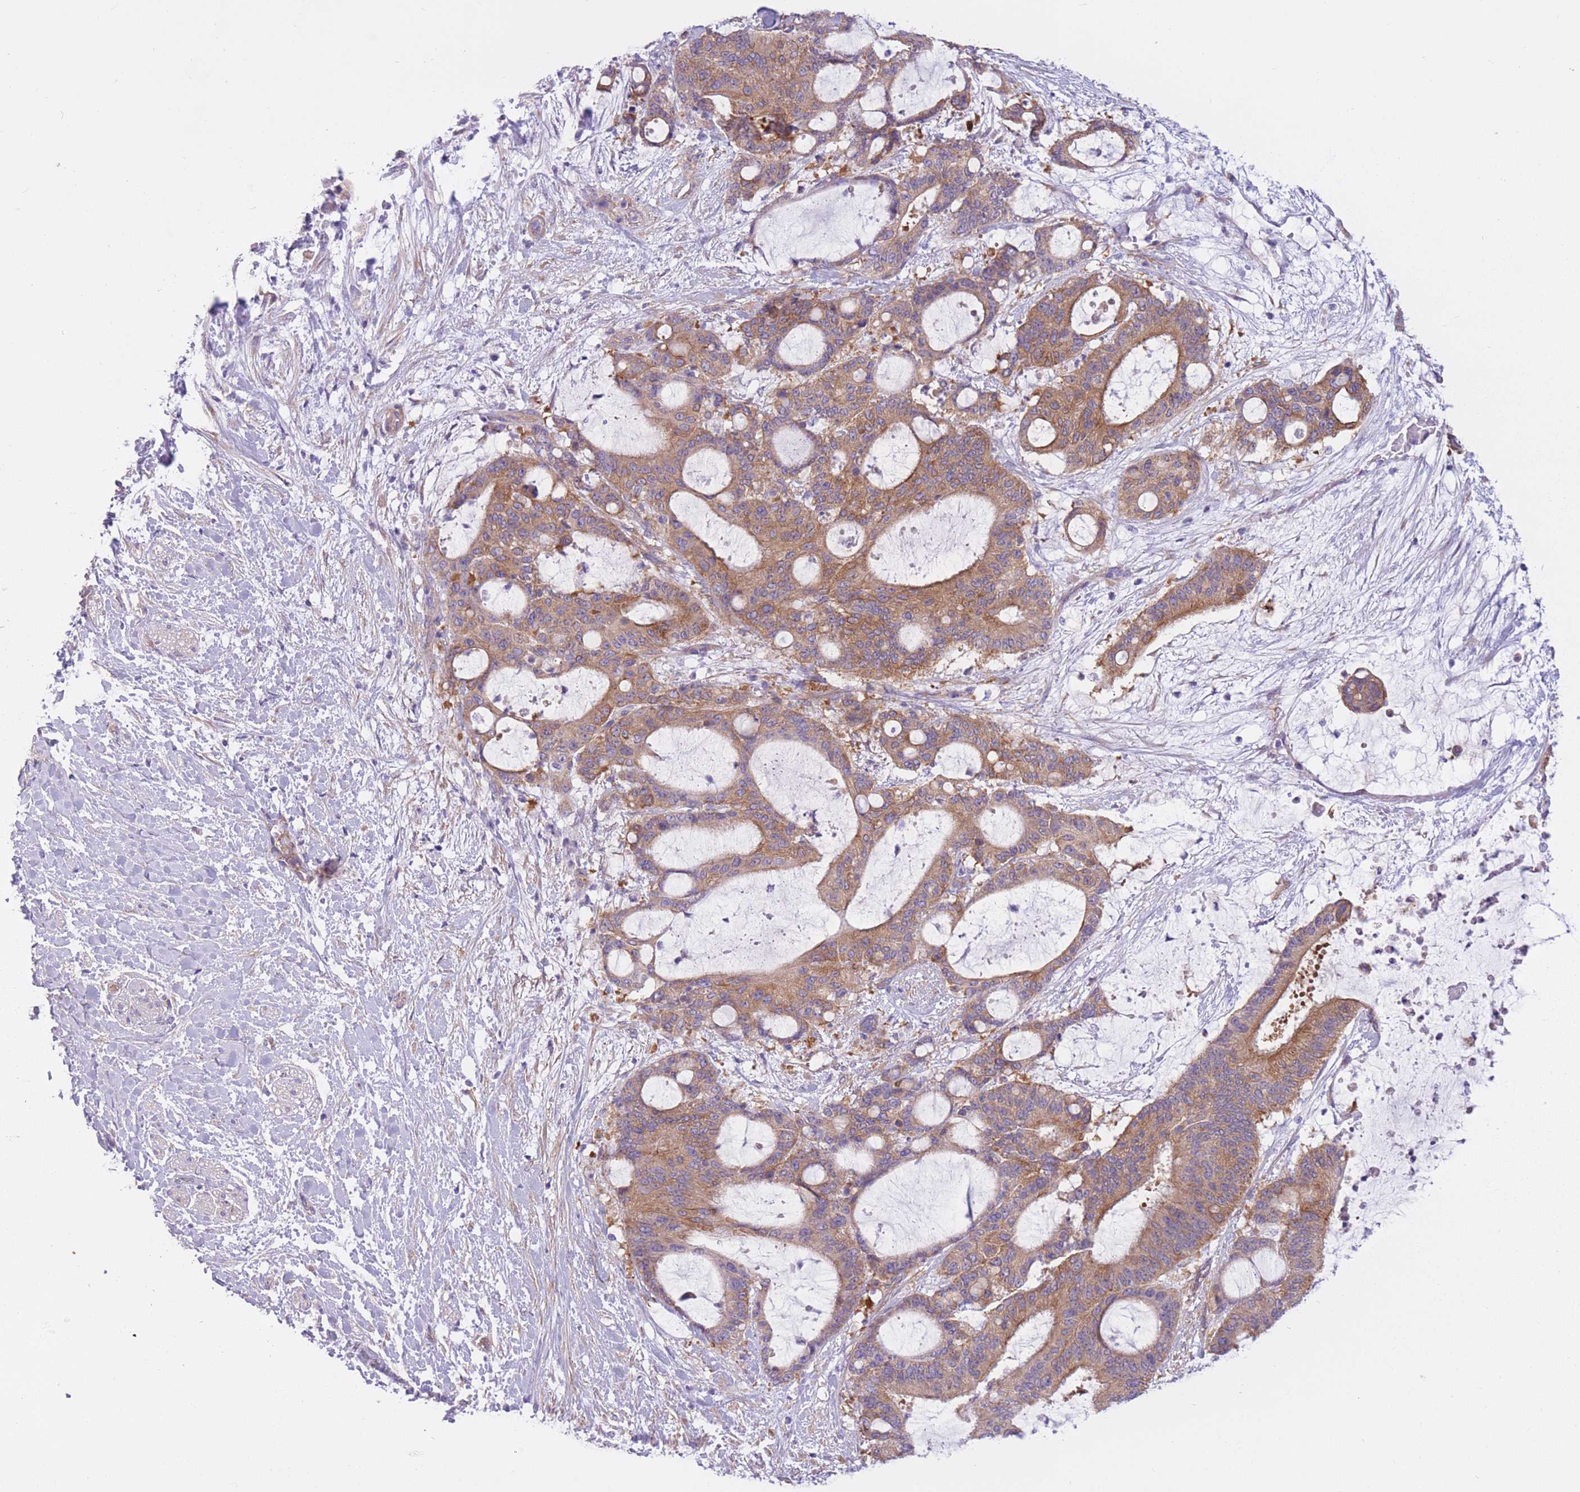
{"staining": {"intensity": "moderate", "quantity": ">75%", "location": "cytoplasmic/membranous"}, "tissue": "liver cancer", "cell_type": "Tumor cells", "image_type": "cancer", "snomed": [{"axis": "morphology", "description": "Normal tissue, NOS"}, {"axis": "morphology", "description": "Cholangiocarcinoma"}, {"axis": "topography", "description": "Liver"}, {"axis": "topography", "description": "Peripheral nerve tissue"}], "caption": "Immunohistochemical staining of human liver cancer exhibits moderate cytoplasmic/membranous protein expression in about >75% of tumor cells.", "gene": "SERPINB3", "patient": {"sex": "female", "age": 73}}